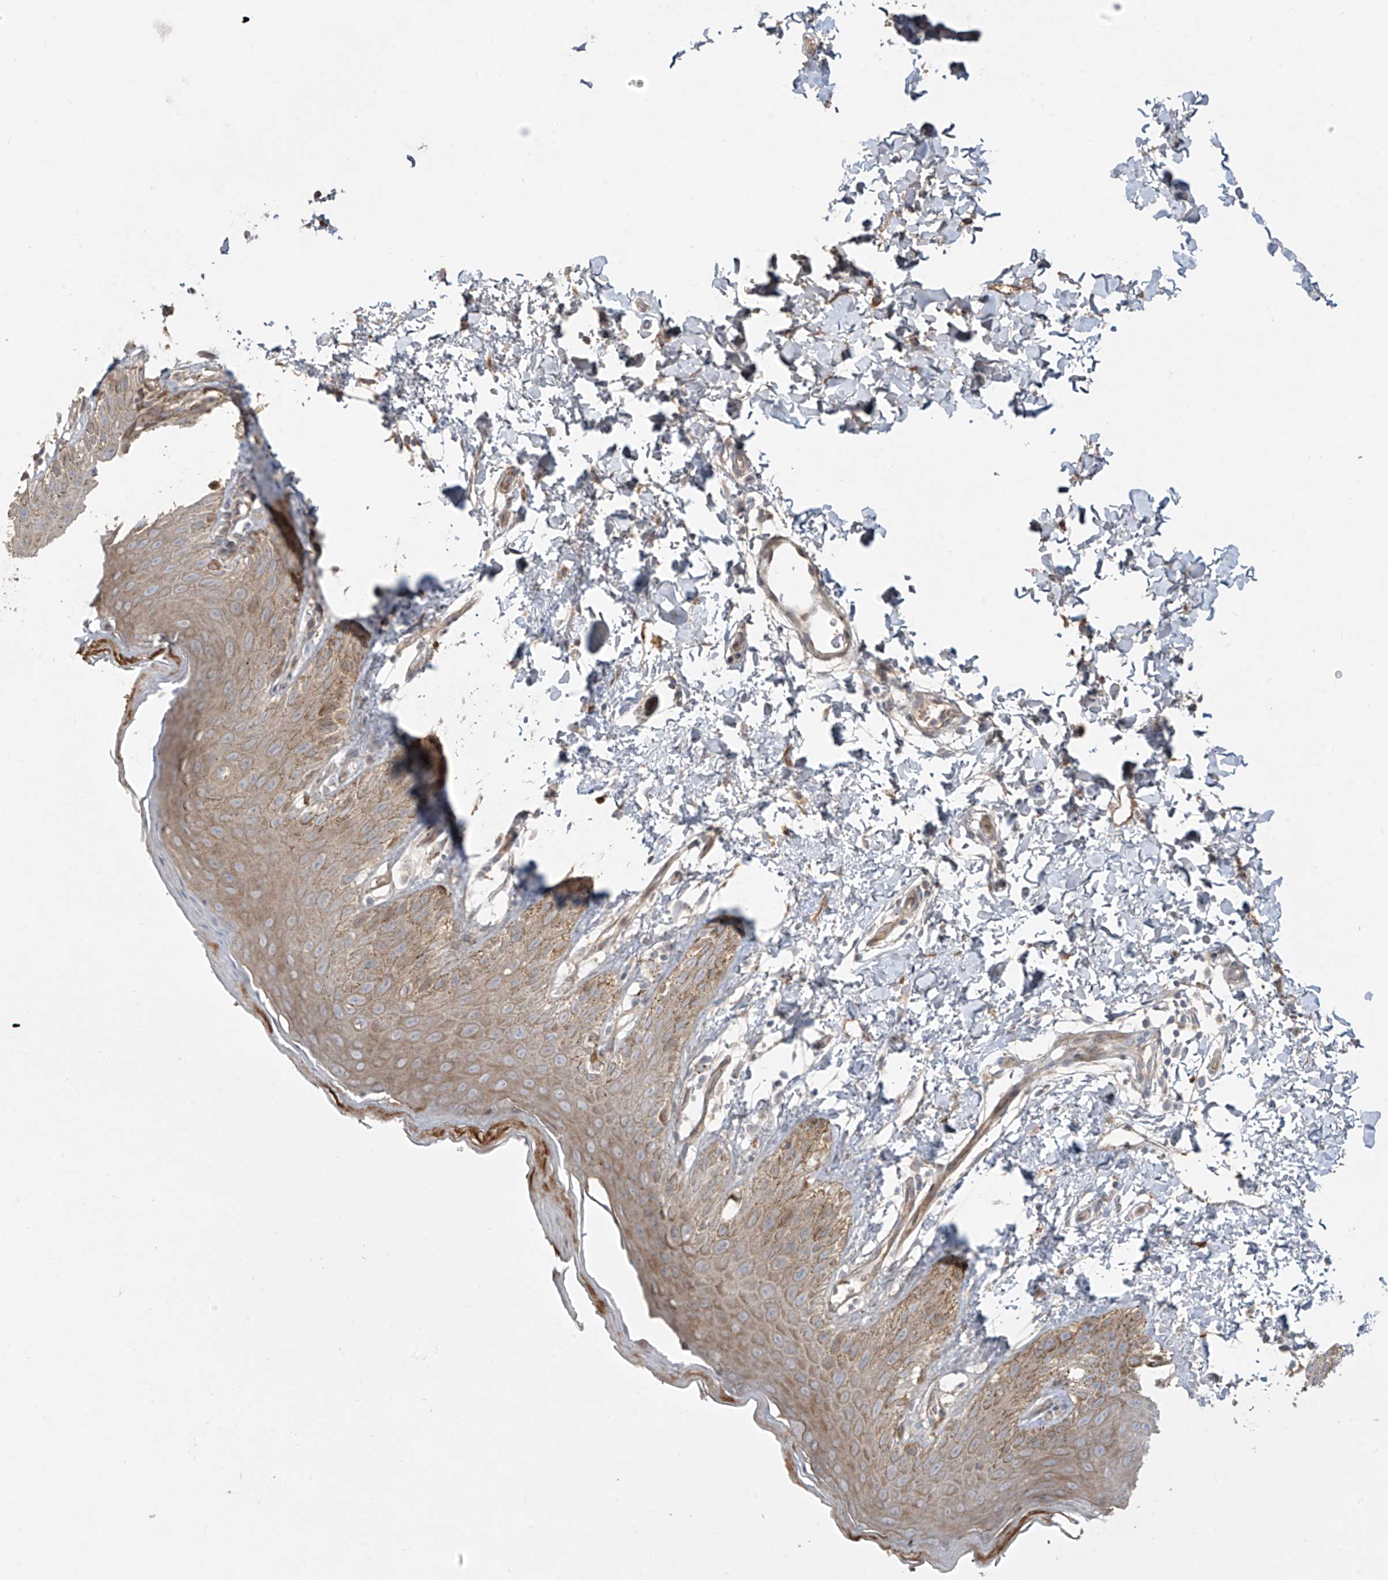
{"staining": {"intensity": "moderate", "quantity": "25%-75%", "location": "cytoplasmic/membranous"}, "tissue": "skin", "cell_type": "Epidermal cells", "image_type": "normal", "snomed": [{"axis": "morphology", "description": "Normal tissue, NOS"}, {"axis": "topography", "description": "Anal"}], "caption": "Immunohistochemical staining of normal human skin shows moderate cytoplasmic/membranous protein positivity in approximately 25%-75% of epidermal cells.", "gene": "ABTB1", "patient": {"sex": "male", "age": 44}}